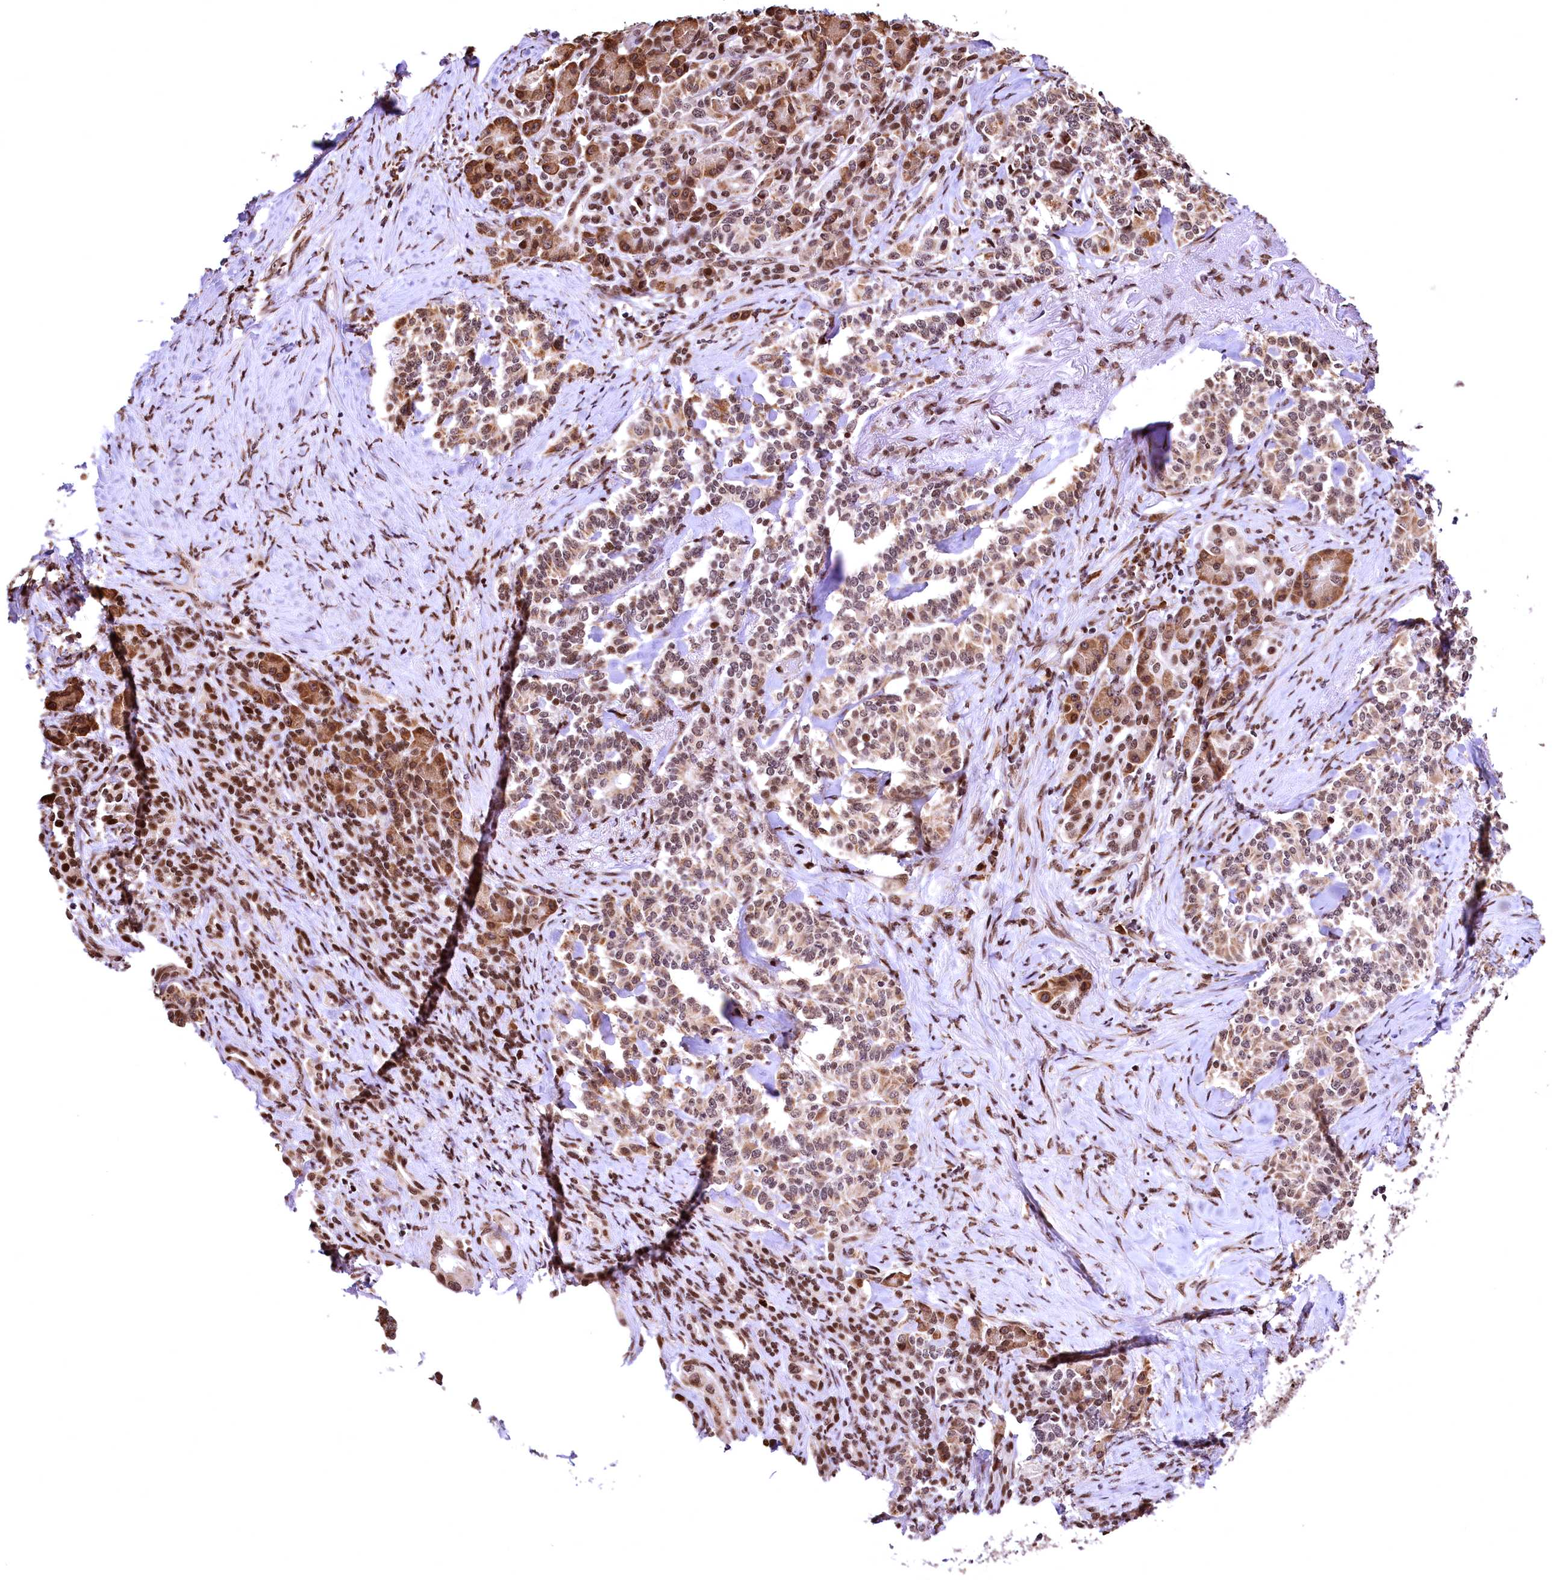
{"staining": {"intensity": "moderate", "quantity": ">75%", "location": "cytoplasmic/membranous"}, "tissue": "pancreatic cancer", "cell_type": "Tumor cells", "image_type": "cancer", "snomed": [{"axis": "morphology", "description": "Adenocarcinoma, NOS"}, {"axis": "topography", "description": "Pancreas"}], "caption": "Protein staining of pancreatic cancer tissue displays moderate cytoplasmic/membranous staining in approximately >75% of tumor cells.", "gene": "PDS5B", "patient": {"sex": "female", "age": 74}}